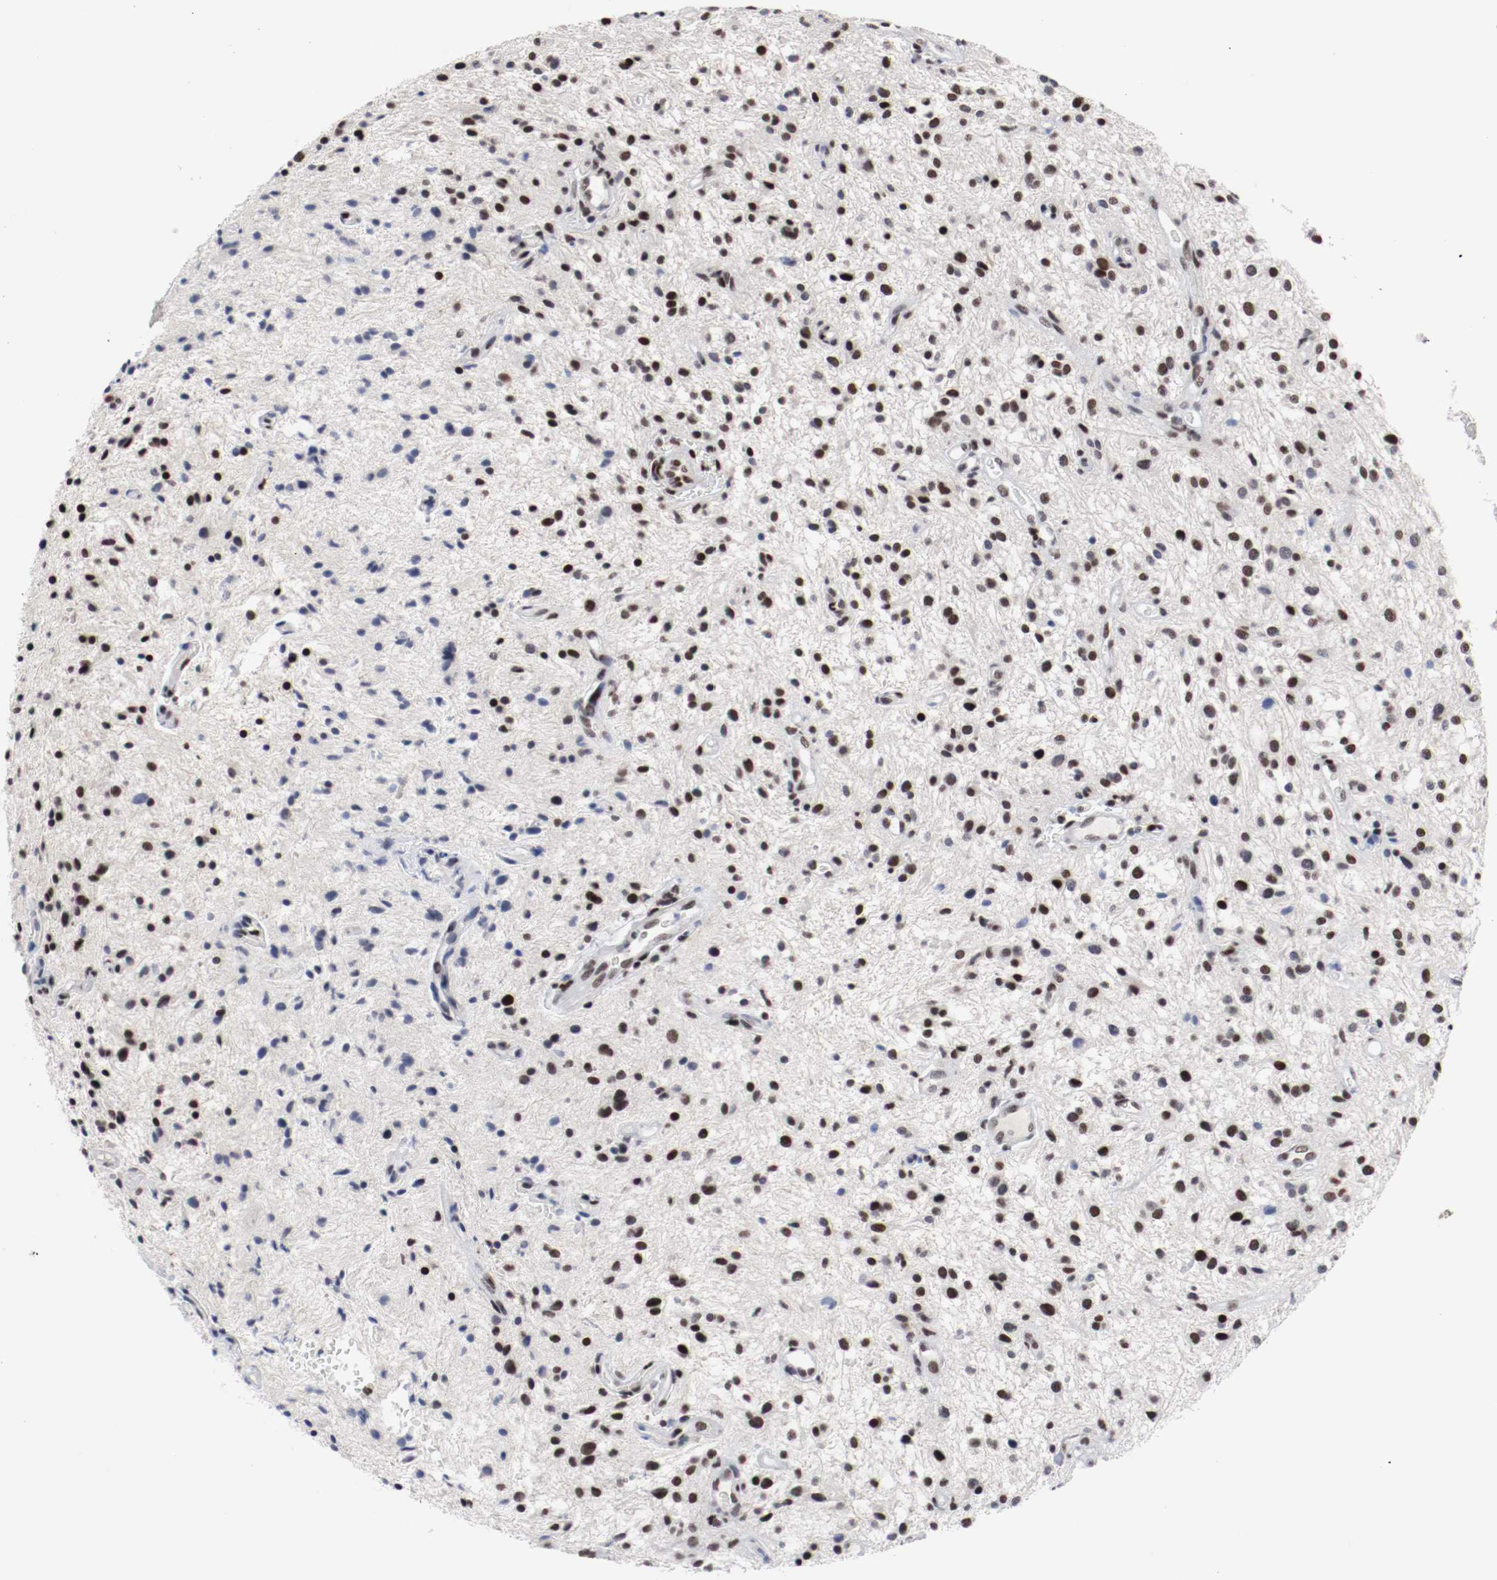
{"staining": {"intensity": "moderate", "quantity": "25%-75%", "location": "nuclear"}, "tissue": "glioma", "cell_type": "Tumor cells", "image_type": "cancer", "snomed": [{"axis": "morphology", "description": "Glioma, malignant, NOS"}, {"axis": "topography", "description": "Cerebellum"}], "caption": "DAB immunohistochemical staining of human malignant glioma shows moderate nuclear protein expression in about 25%-75% of tumor cells. (DAB = brown stain, brightfield microscopy at high magnification).", "gene": "MEF2D", "patient": {"sex": "female", "age": 10}}